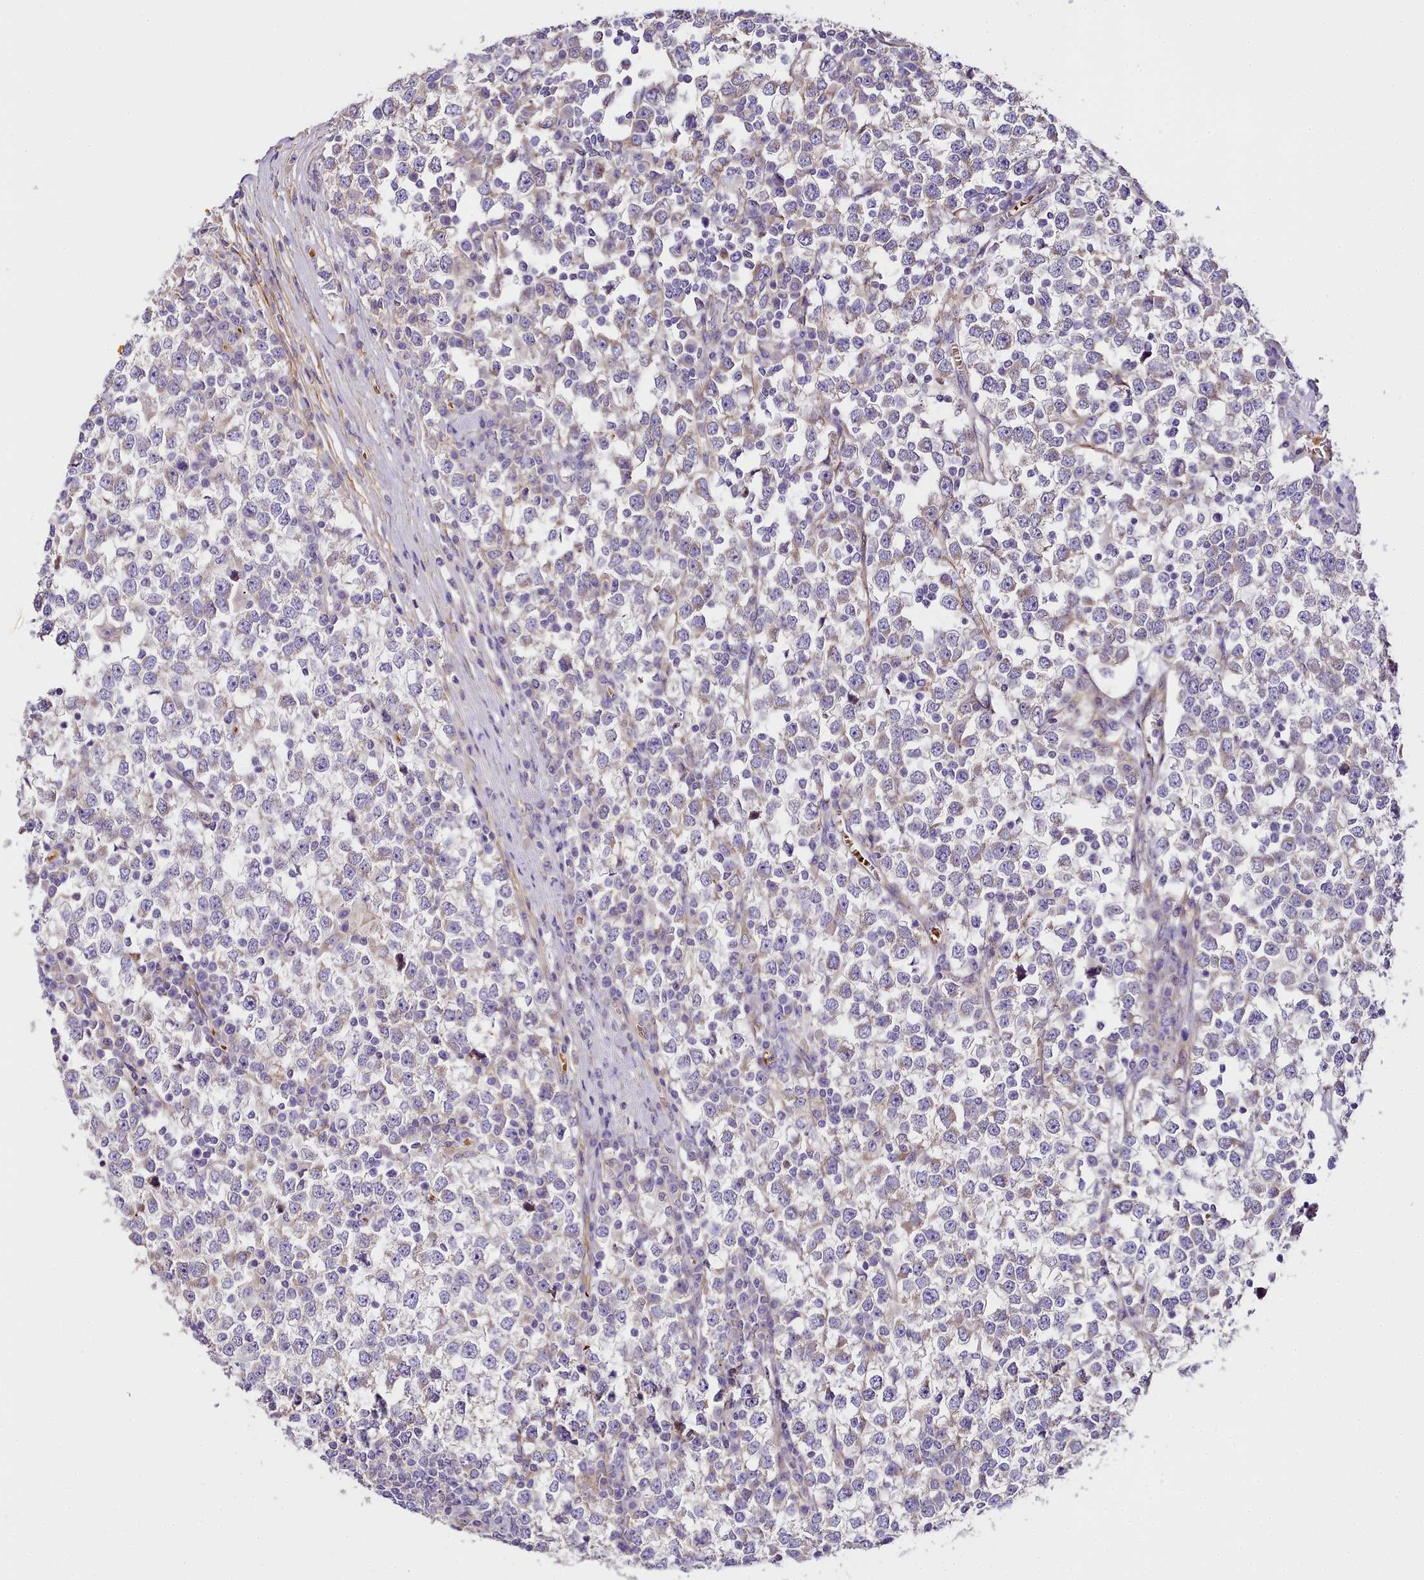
{"staining": {"intensity": "negative", "quantity": "none", "location": "none"}, "tissue": "testis cancer", "cell_type": "Tumor cells", "image_type": "cancer", "snomed": [{"axis": "morphology", "description": "Seminoma, NOS"}, {"axis": "topography", "description": "Testis"}], "caption": "This is a micrograph of immunohistochemistry staining of testis cancer (seminoma), which shows no staining in tumor cells. (Immunohistochemistry (ihc), brightfield microscopy, high magnification).", "gene": "NBPF1", "patient": {"sex": "male", "age": 65}}